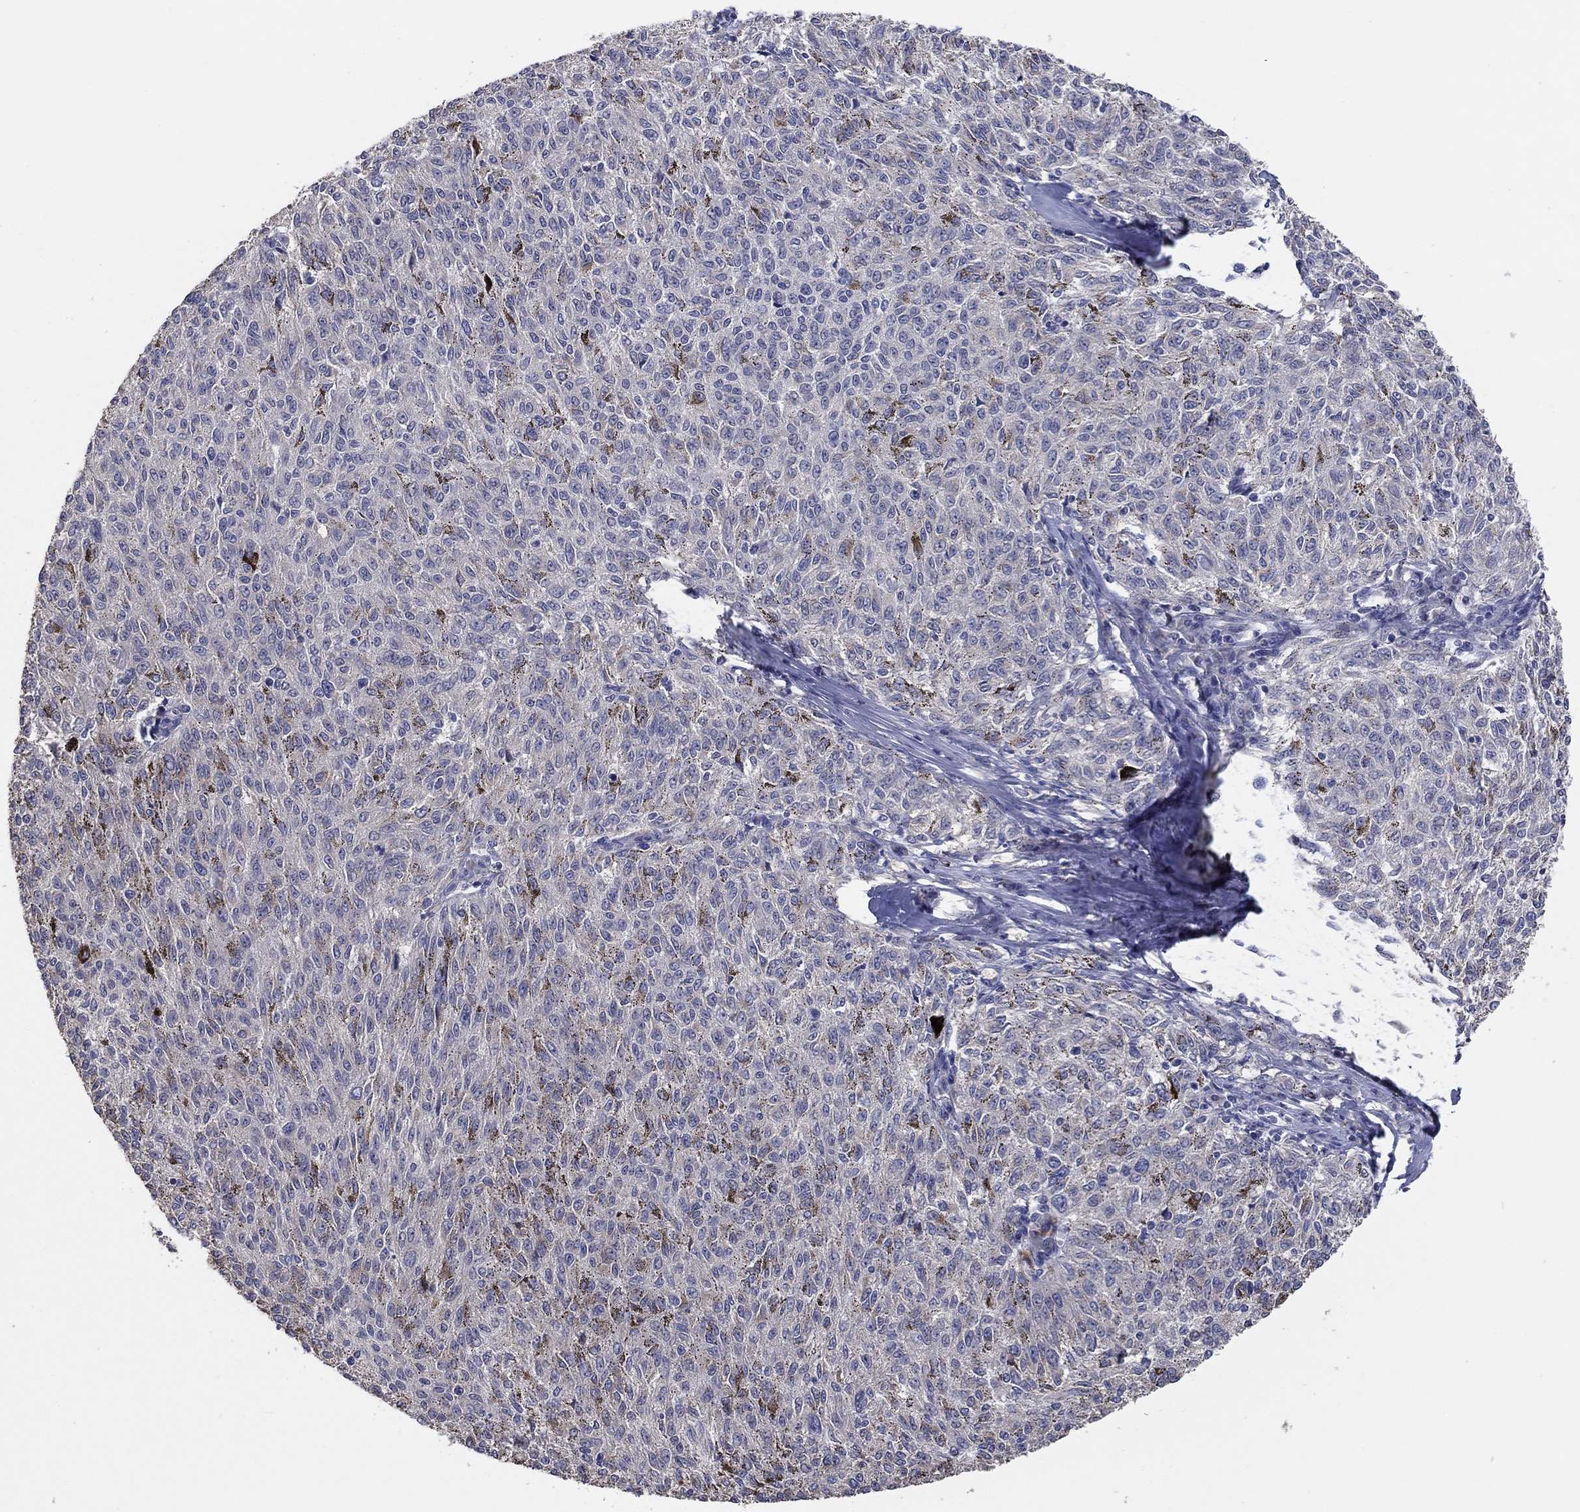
{"staining": {"intensity": "negative", "quantity": "none", "location": "none"}, "tissue": "melanoma", "cell_type": "Tumor cells", "image_type": "cancer", "snomed": [{"axis": "morphology", "description": "Malignant melanoma, NOS"}, {"axis": "topography", "description": "Skin"}], "caption": "Melanoma was stained to show a protein in brown. There is no significant staining in tumor cells.", "gene": "DOCK3", "patient": {"sex": "female", "age": 72}}